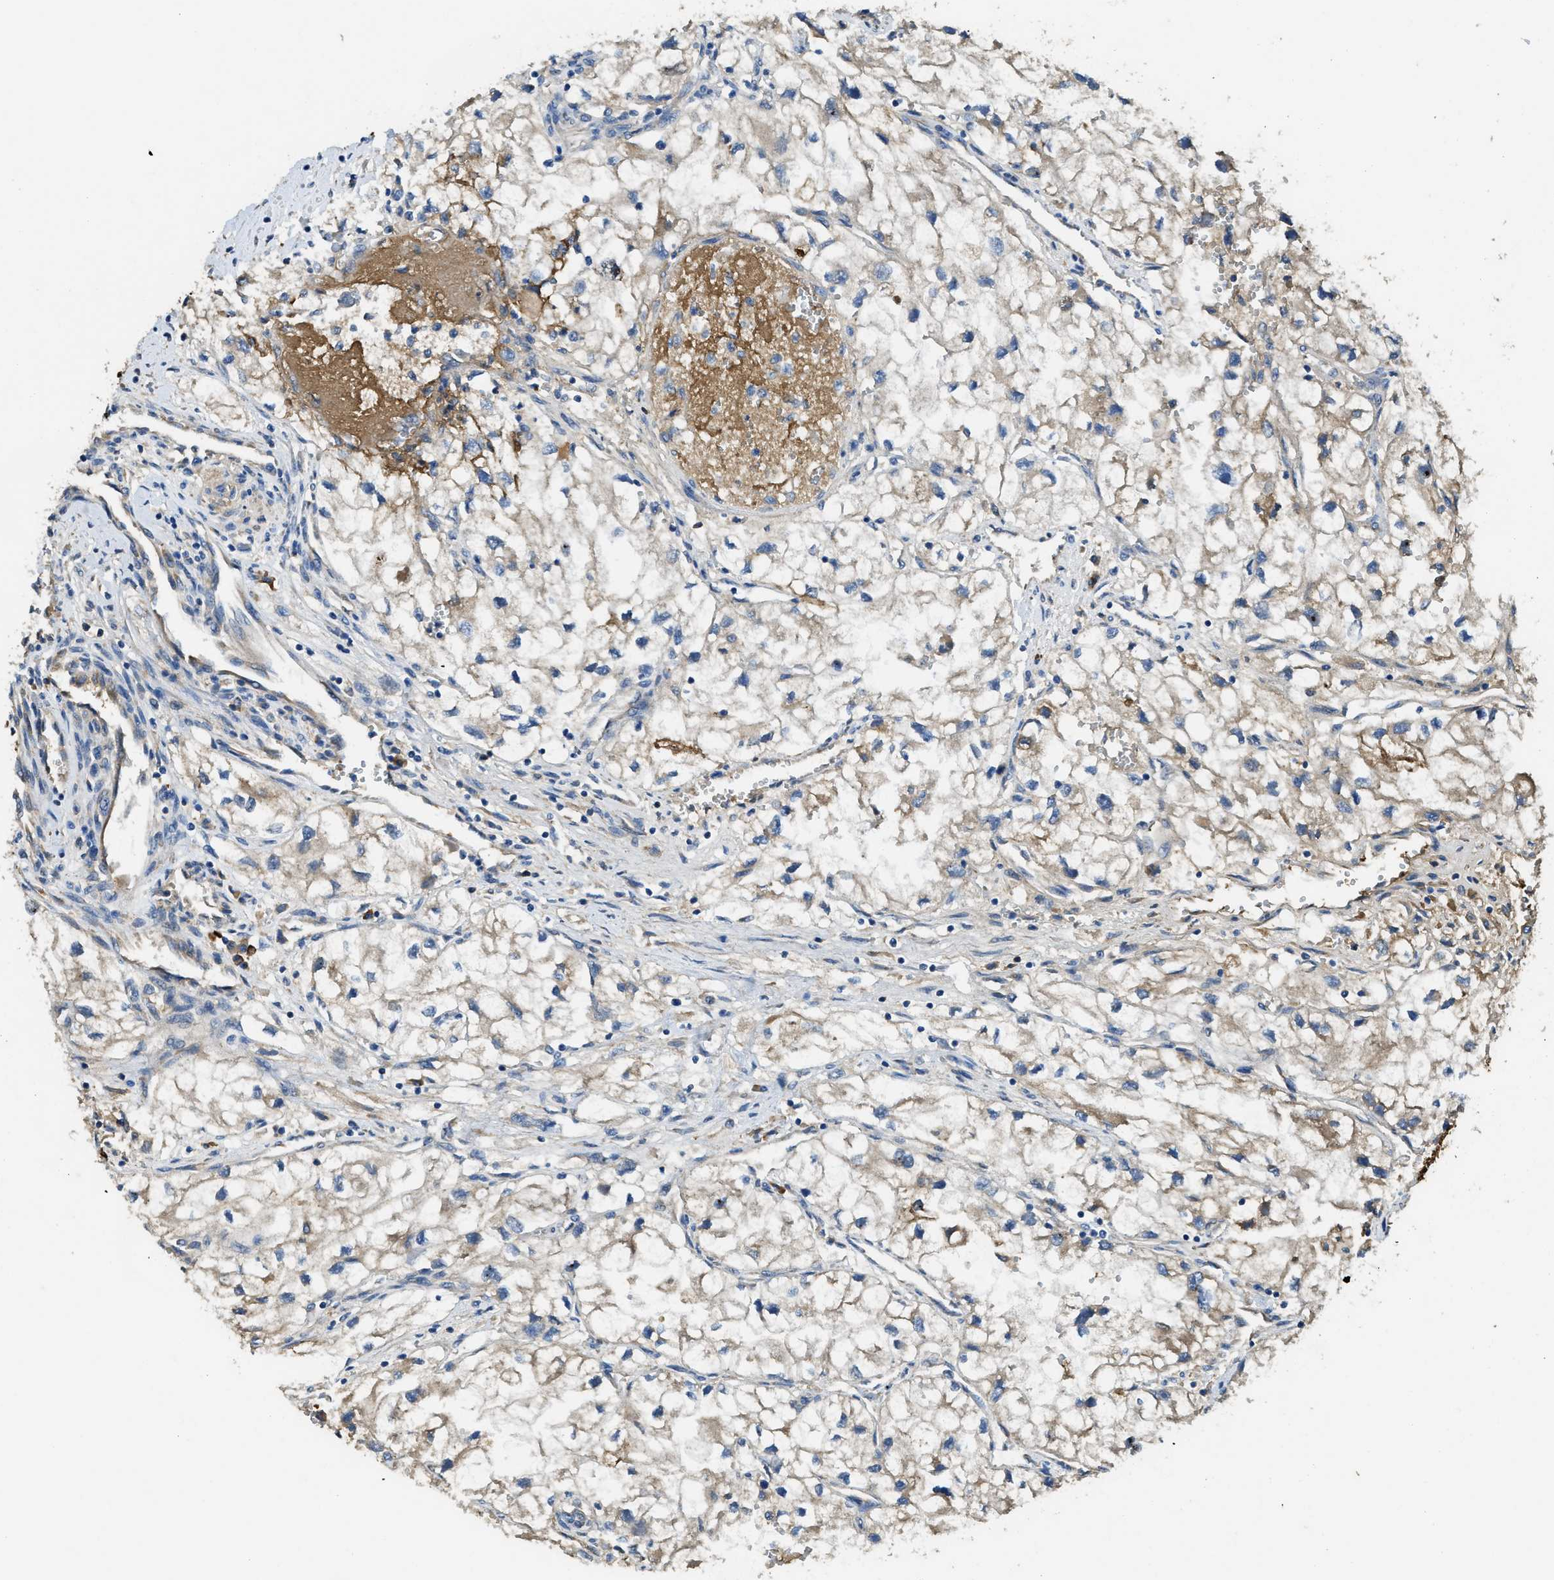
{"staining": {"intensity": "weak", "quantity": "<25%", "location": "cytoplasmic/membranous"}, "tissue": "renal cancer", "cell_type": "Tumor cells", "image_type": "cancer", "snomed": [{"axis": "morphology", "description": "Adenocarcinoma, NOS"}, {"axis": "topography", "description": "Kidney"}], "caption": "Immunohistochemical staining of human adenocarcinoma (renal) exhibits no significant expression in tumor cells. (Immunohistochemistry (ihc), brightfield microscopy, high magnification).", "gene": "RIPK2", "patient": {"sex": "female", "age": 70}}